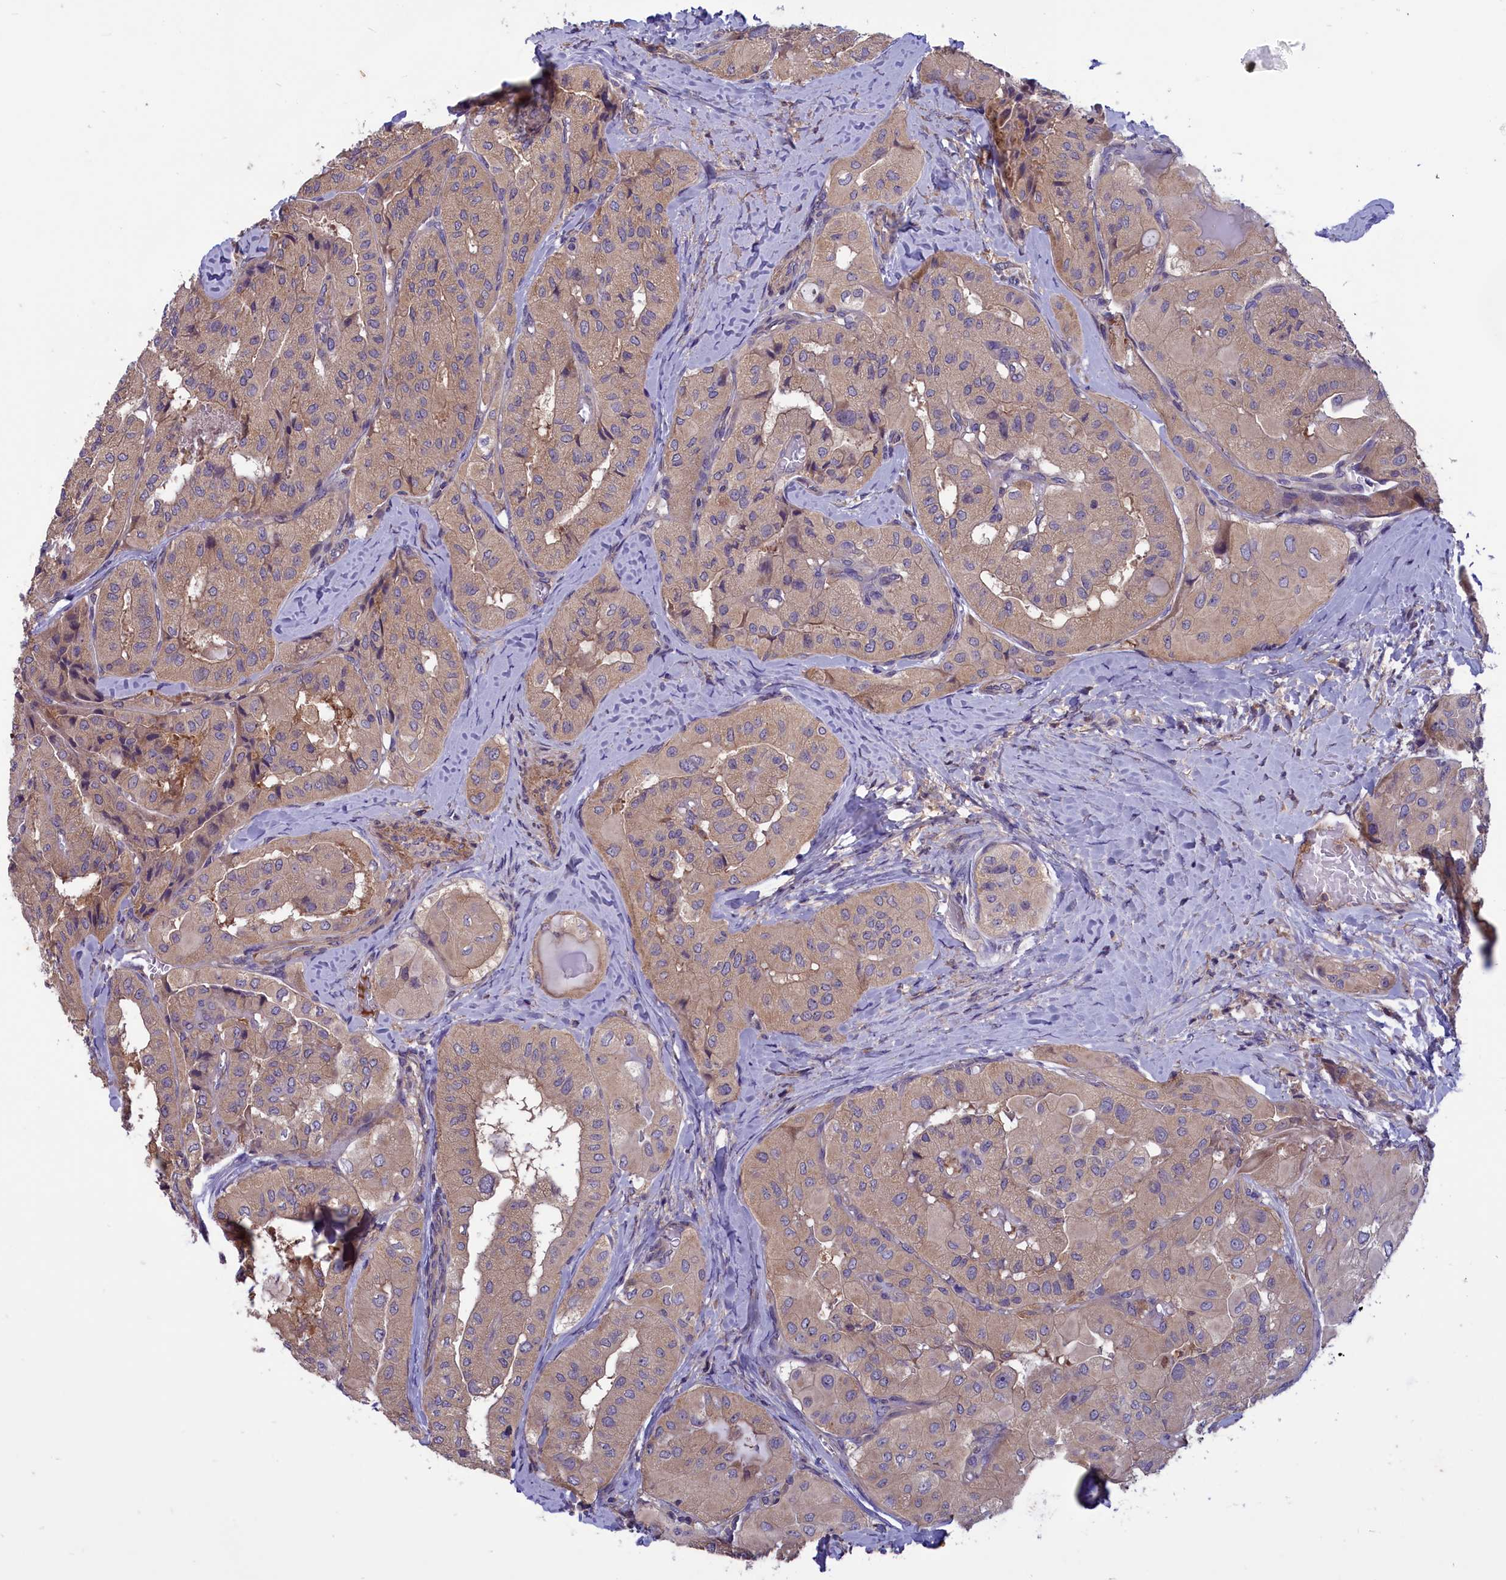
{"staining": {"intensity": "weak", "quantity": "25%-75%", "location": "cytoplasmic/membranous"}, "tissue": "thyroid cancer", "cell_type": "Tumor cells", "image_type": "cancer", "snomed": [{"axis": "morphology", "description": "Normal tissue, NOS"}, {"axis": "morphology", "description": "Papillary adenocarcinoma, NOS"}, {"axis": "topography", "description": "Thyroid gland"}], "caption": "Thyroid papillary adenocarcinoma tissue demonstrates weak cytoplasmic/membranous staining in about 25%-75% of tumor cells, visualized by immunohistochemistry.", "gene": "AMDHD2", "patient": {"sex": "female", "age": 59}}